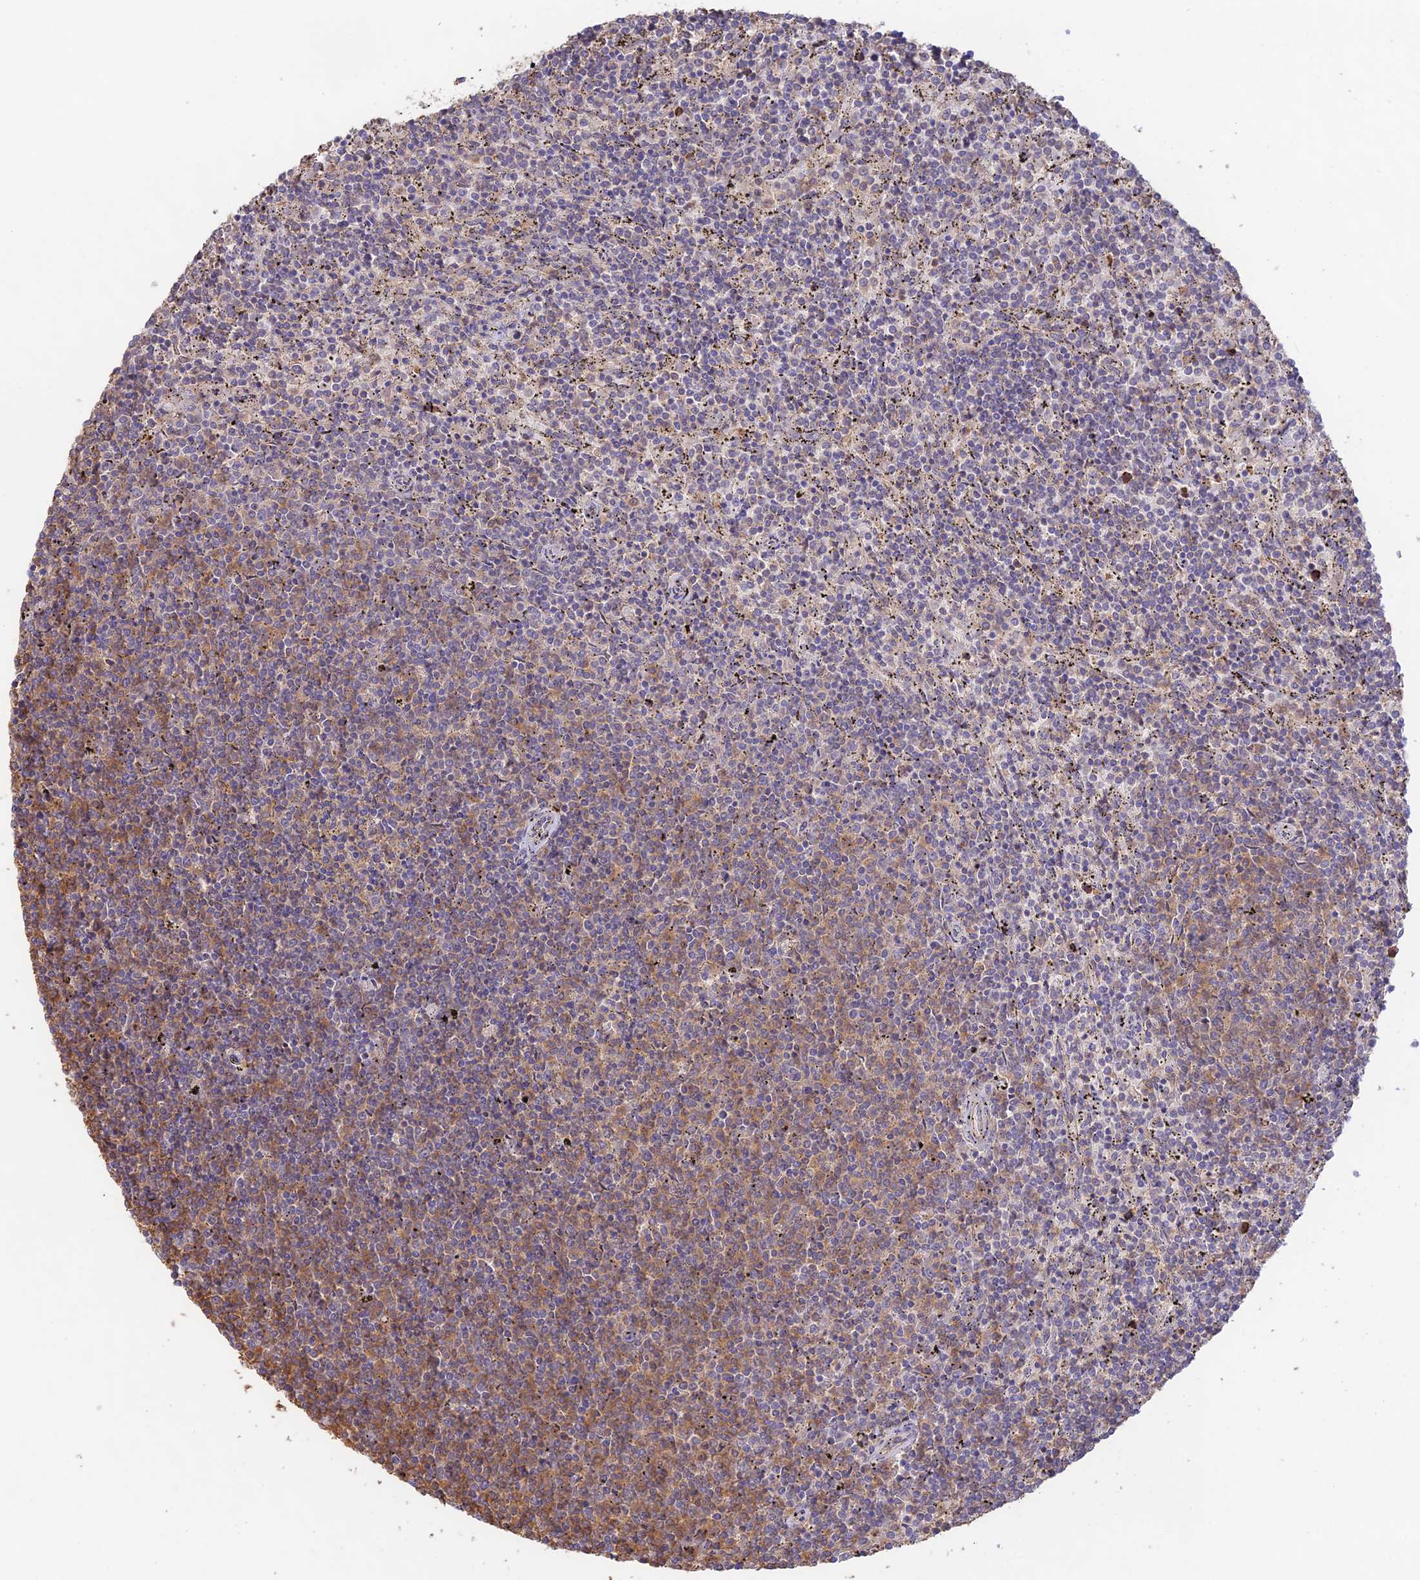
{"staining": {"intensity": "weak", "quantity": "<25%", "location": "cytoplasmic/membranous"}, "tissue": "lymphoma", "cell_type": "Tumor cells", "image_type": "cancer", "snomed": [{"axis": "morphology", "description": "Malignant lymphoma, non-Hodgkin's type, Low grade"}, {"axis": "topography", "description": "Spleen"}], "caption": "Human malignant lymphoma, non-Hodgkin's type (low-grade) stained for a protein using immunohistochemistry (IHC) demonstrates no positivity in tumor cells.", "gene": "CLCF1", "patient": {"sex": "female", "age": 50}}